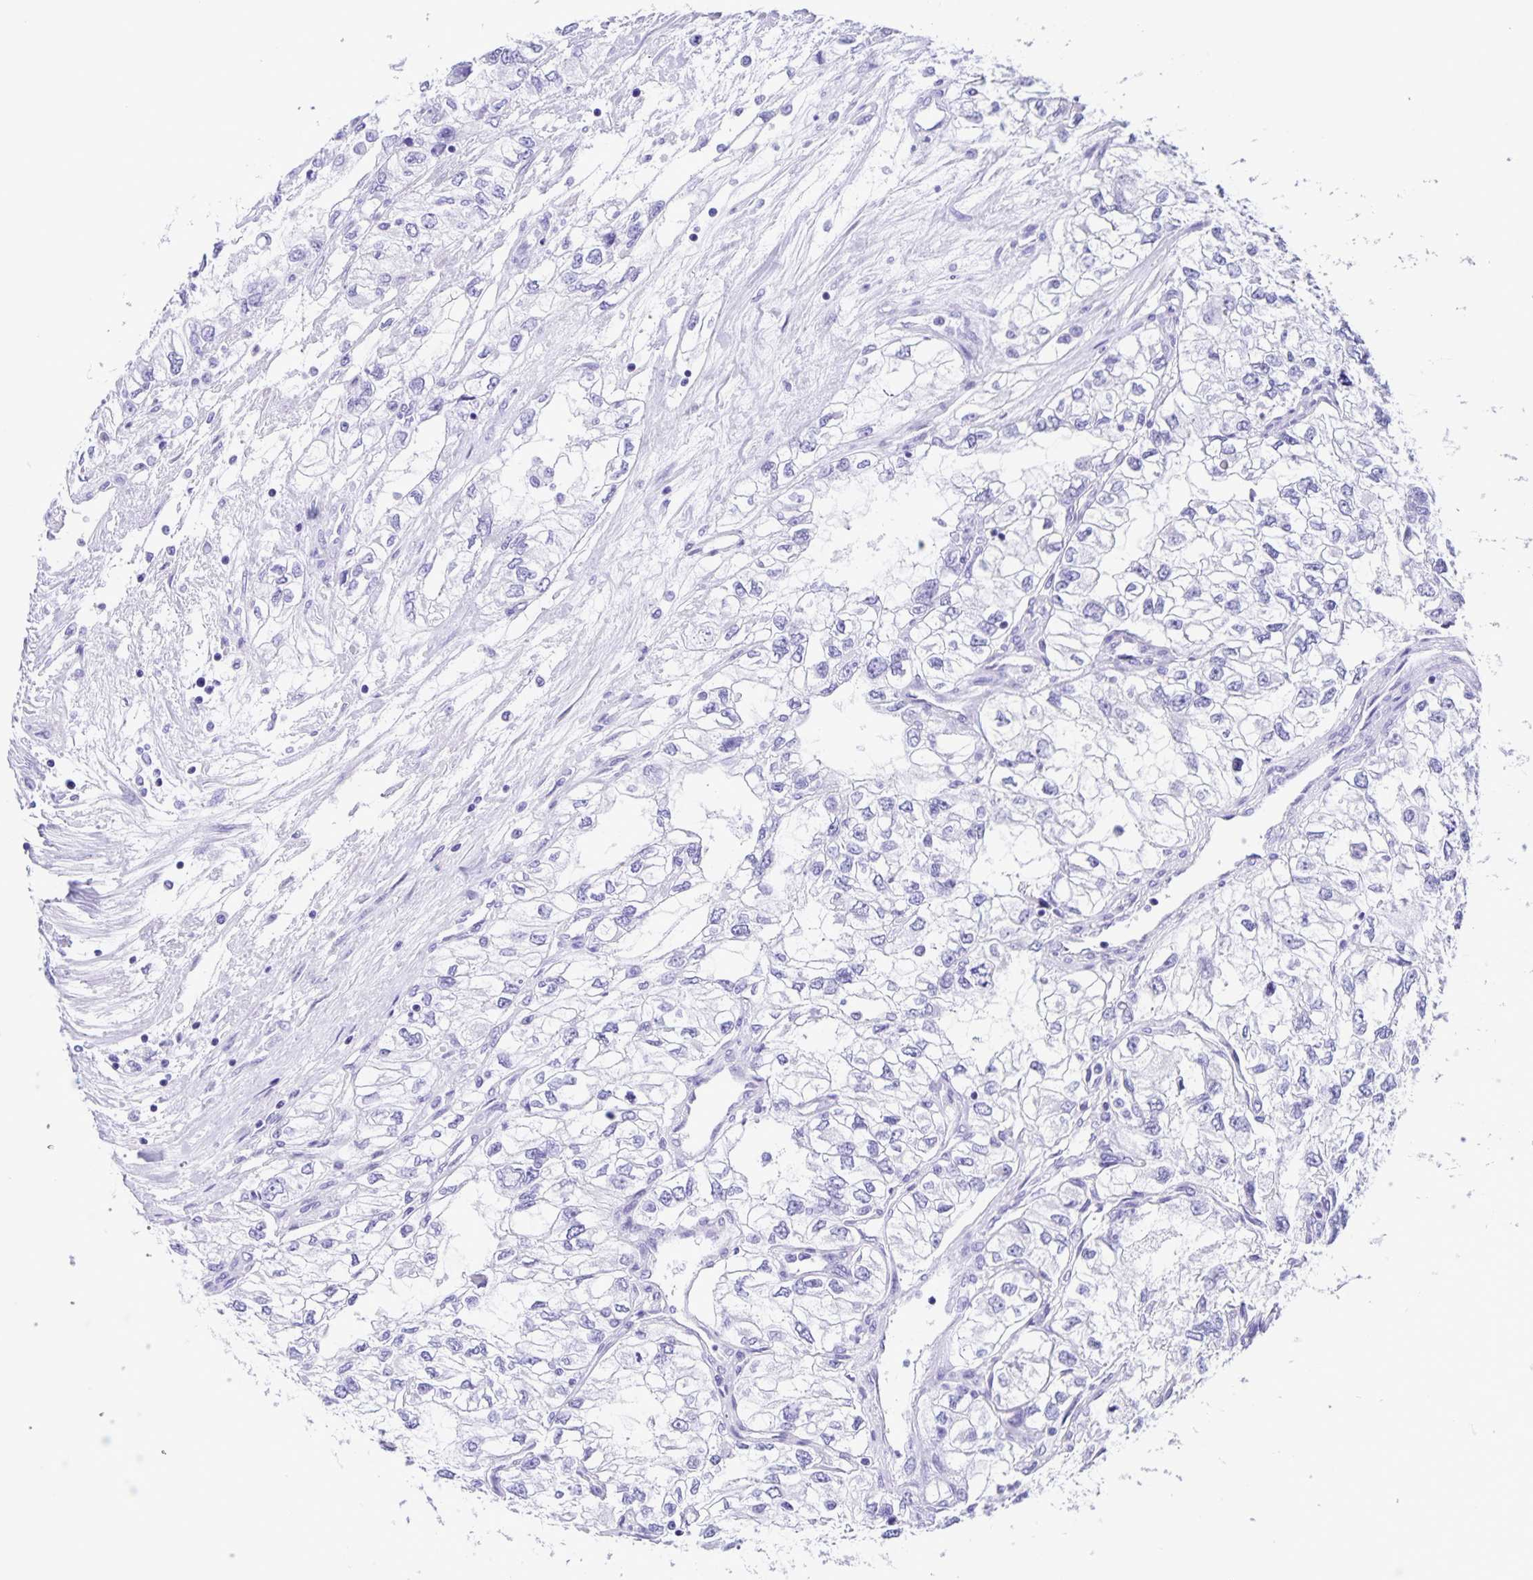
{"staining": {"intensity": "negative", "quantity": "none", "location": "none"}, "tissue": "renal cancer", "cell_type": "Tumor cells", "image_type": "cancer", "snomed": [{"axis": "morphology", "description": "Adenocarcinoma, NOS"}, {"axis": "topography", "description": "Kidney"}], "caption": "This is an immunohistochemistry histopathology image of human renal cancer. There is no positivity in tumor cells.", "gene": "CAPSL", "patient": {"sex": "female", "age": 59}}